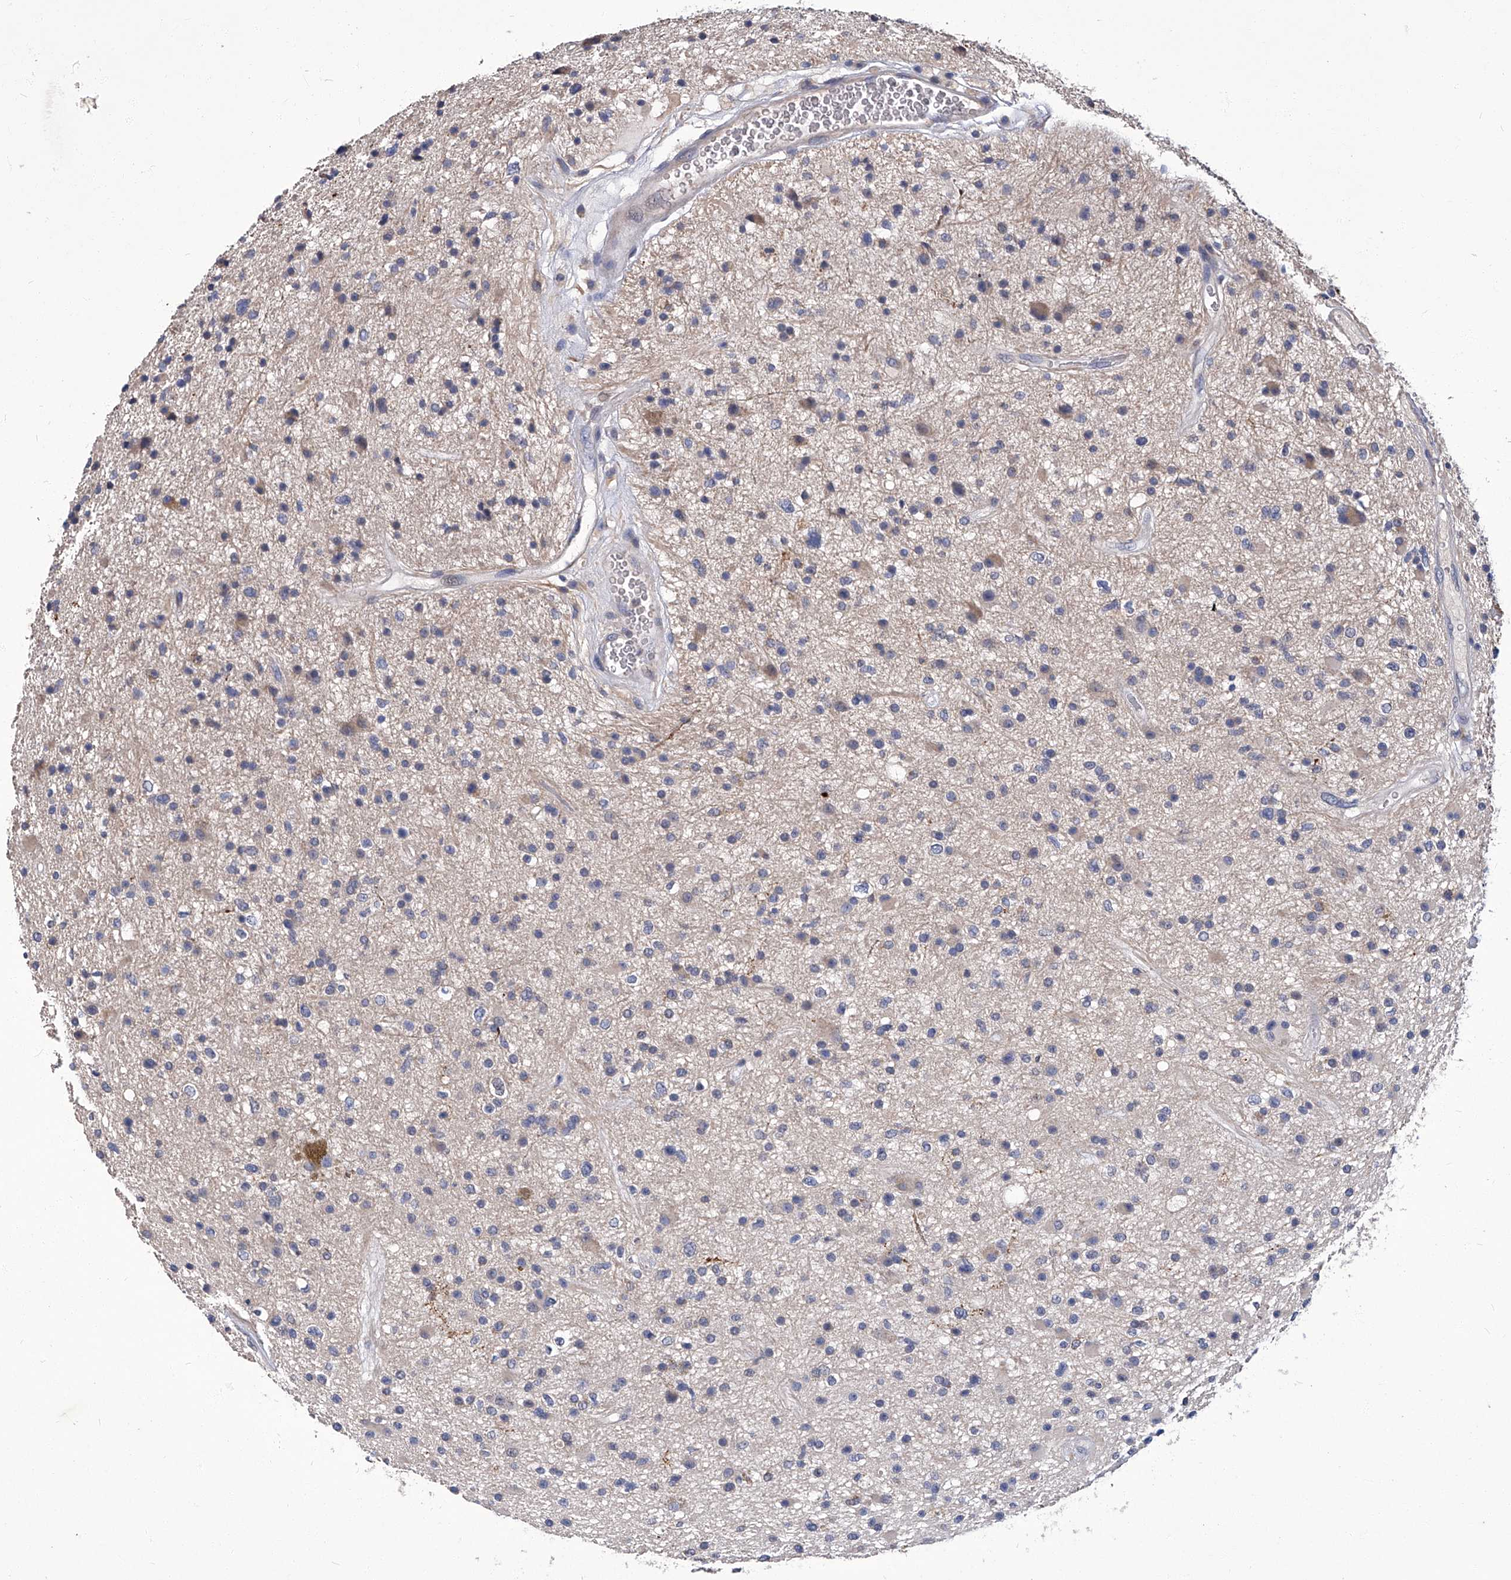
{"staining": {"intensity": "negative", "quantity": "none", "location": "none"}, "tissue": "glioma", "cell_type": "Tumor cells", "image_type": "cancer", "snomed": [{"axis": "morphology", "description": "Glioma, malignant, High grade"}, {"axis": "topography", "description": "Brain"}], "caption": "The histopathology image shows no significant staining in tumor cells of malignant glioma (high-grade).", "gene": "TGFBR1", "patient": {"sex": "male", "age": 33}}